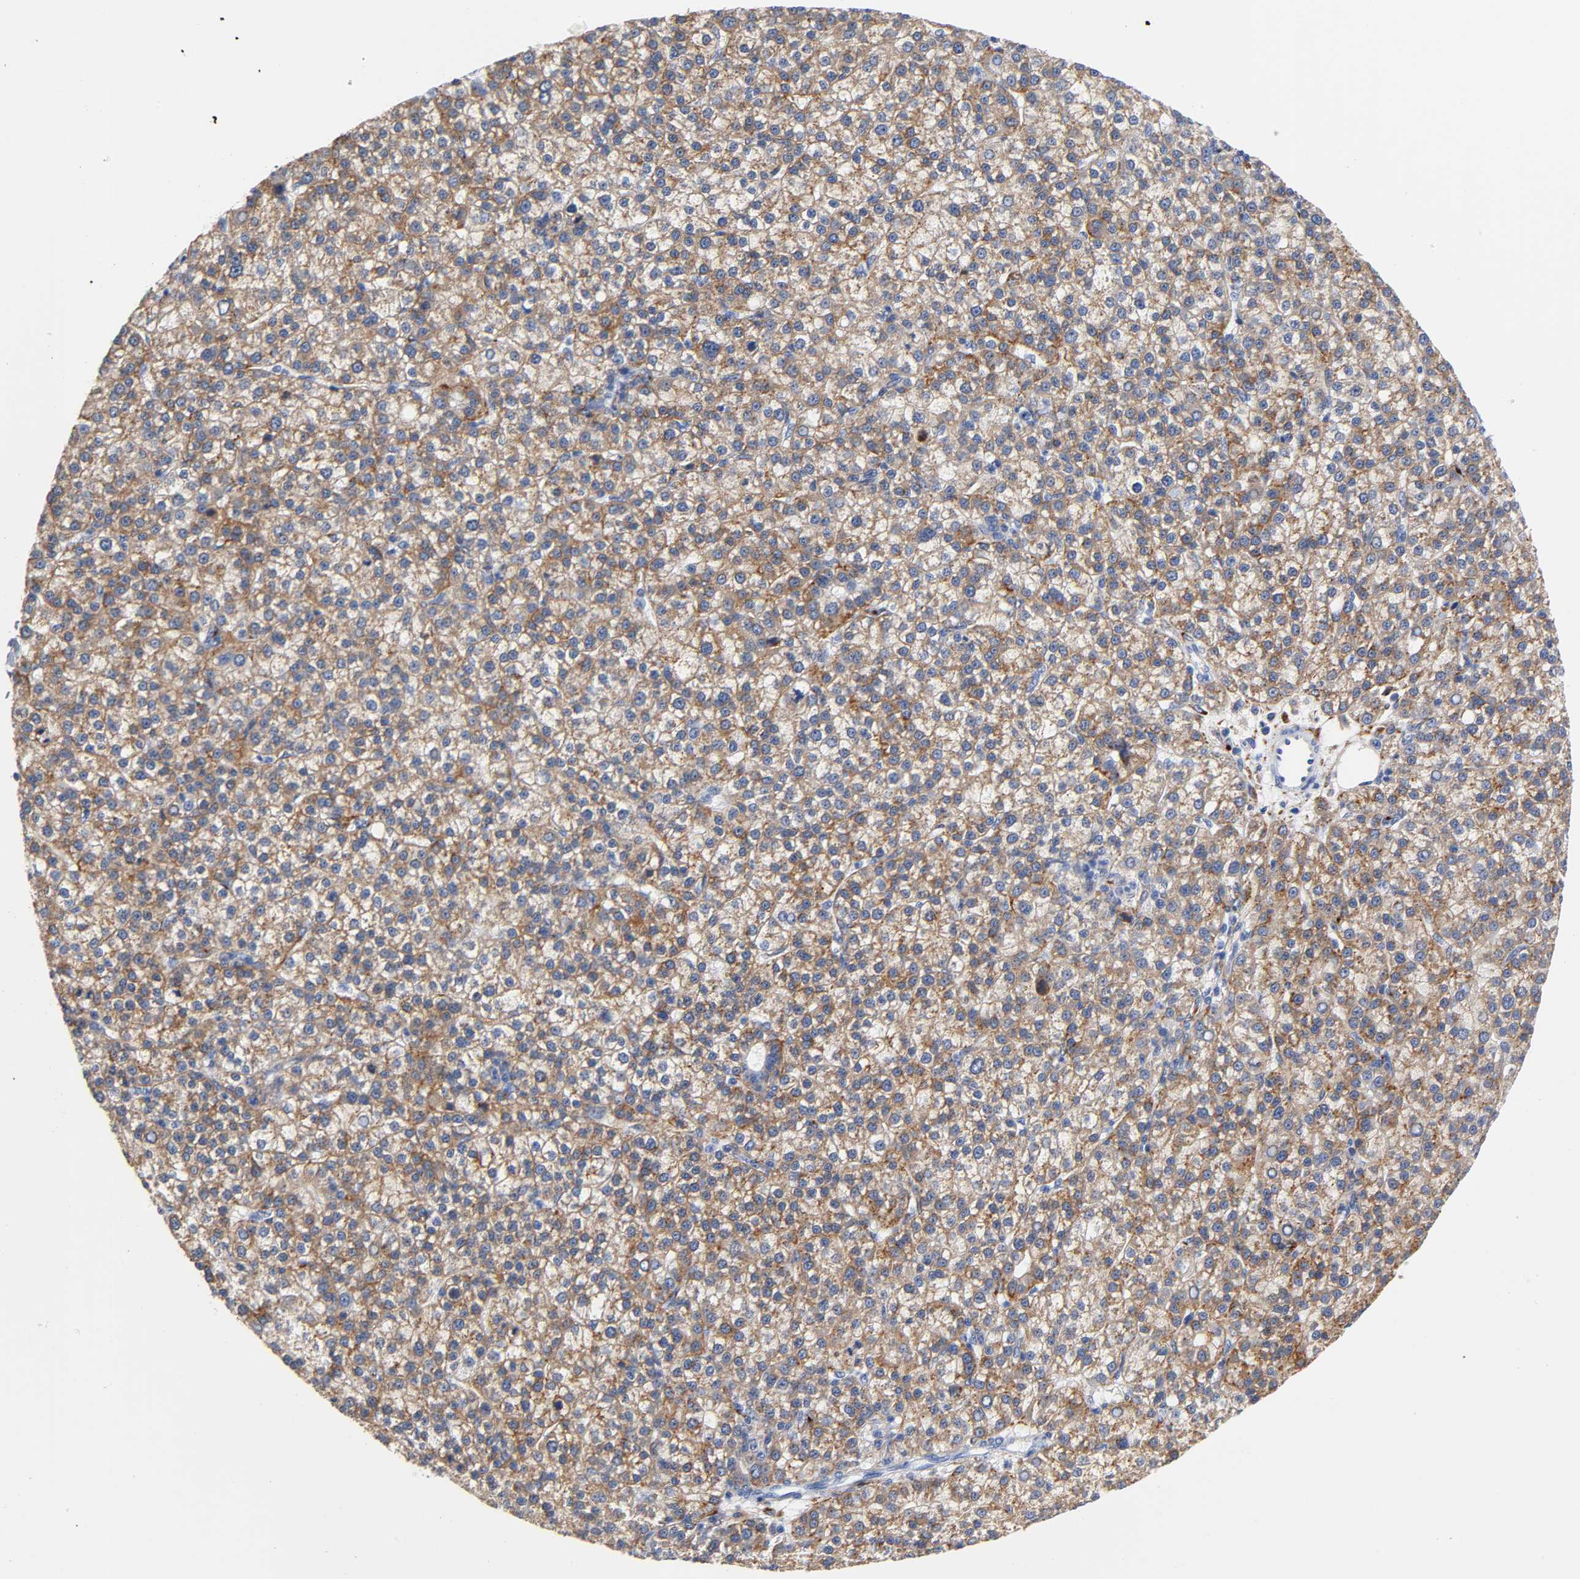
{"staining": {"intensity": "moderate", "quantity": "25%-75%", "location": "cytoplasmic/membranous"}, "tissue": "liver cancer", "cell_type": "Tumor cells", "image_type": "cancer", "snomed": [{"axis": "morphology", "description": "Carcinoma, Hepatocellular, NOS"}, {"axis": "topography", "description": "Liver"}], "caption": "Human liver cancer (hepatocellular carcinoma) stained with a brown dye exhibits moderate cytoplasmic/membranous positive staining in approximately 25%-75% of tumor cells.", "gene": "LRP1", "patient": {"sex": "female", "age": 58}}